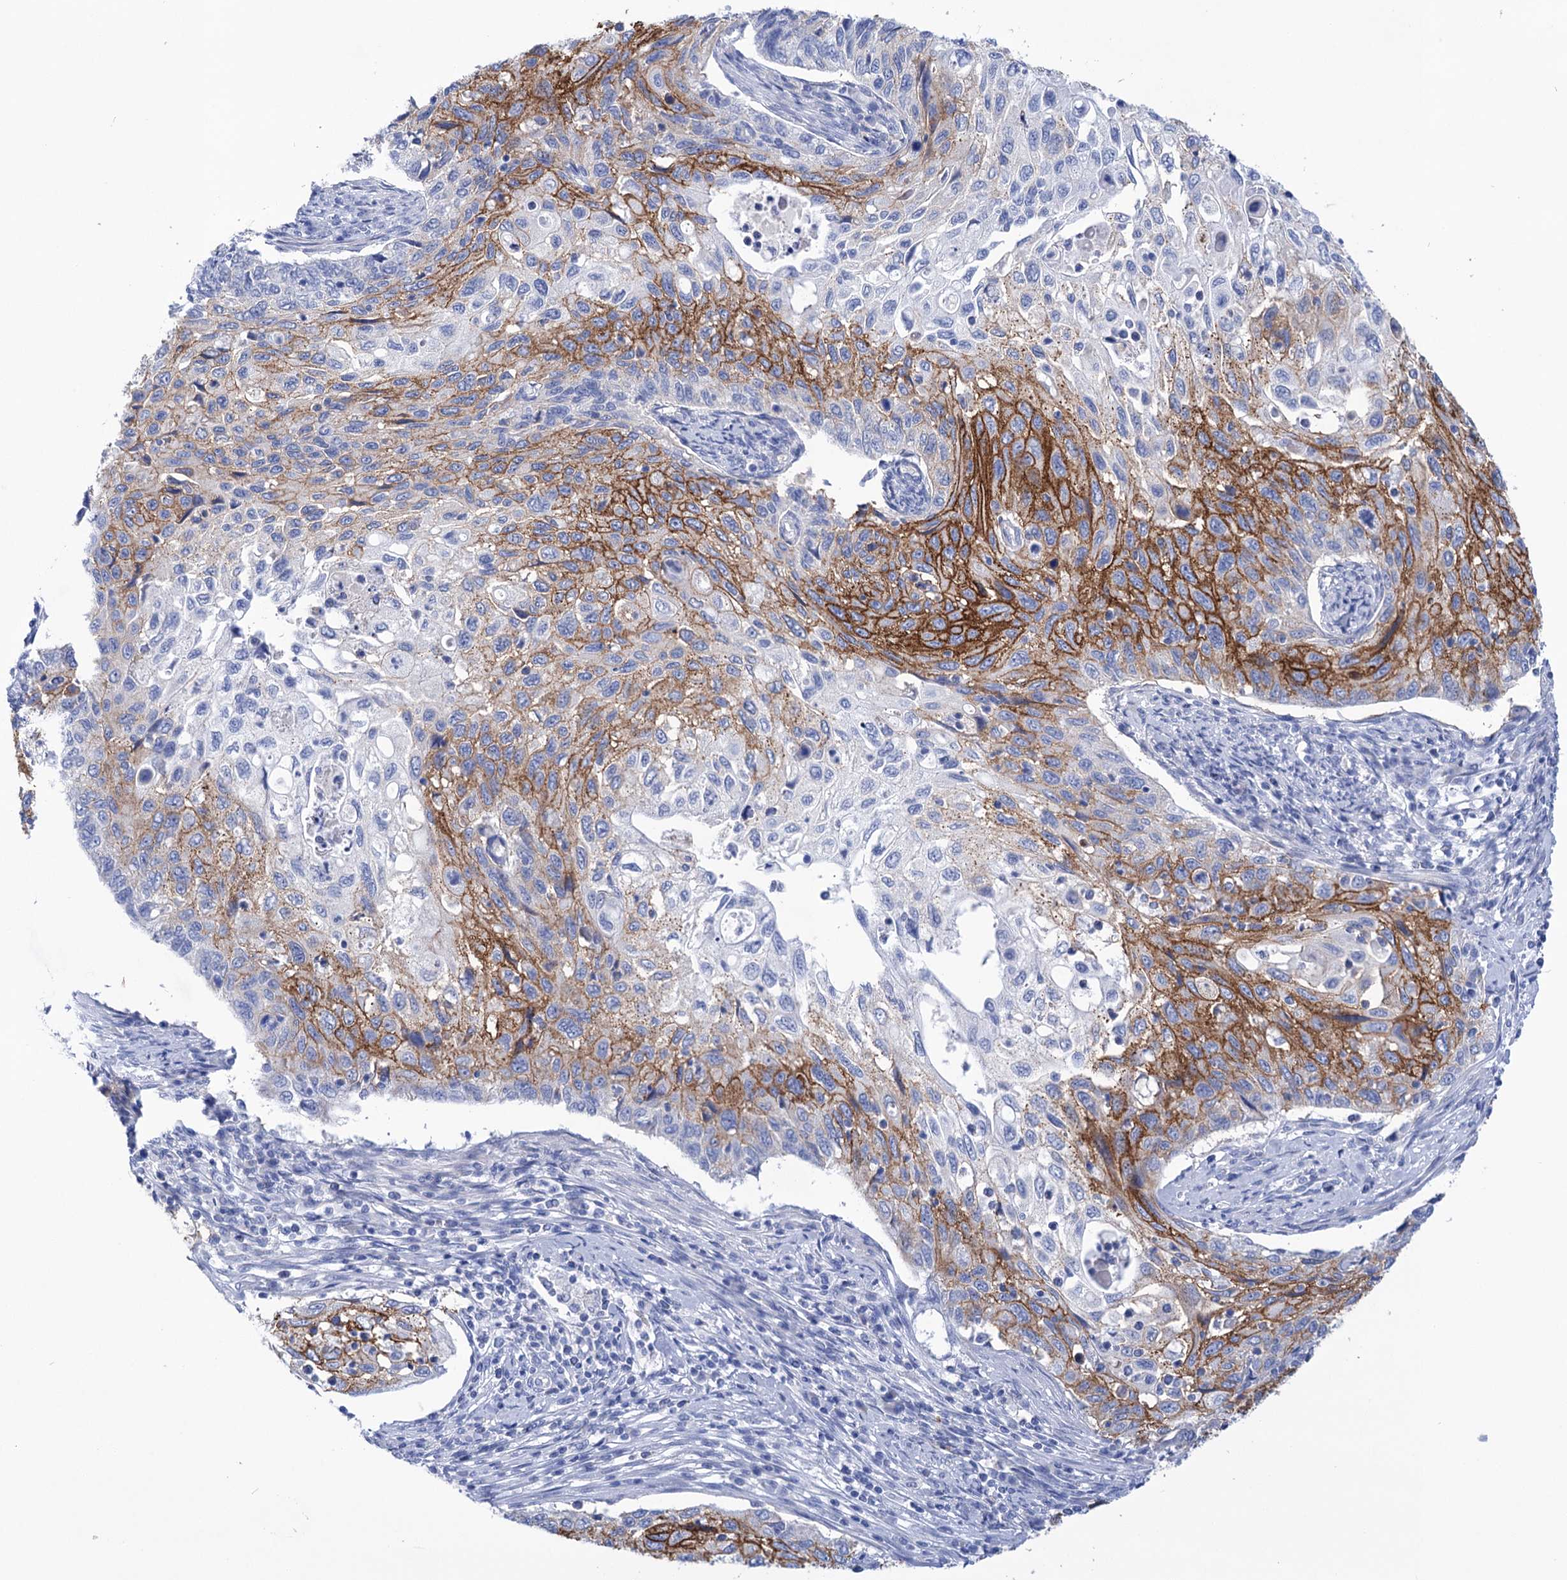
{"staining": {"intensity": "strong", "quantity": "25%-75%", "location": "cytoplasmic/membranous"}, "tissue": "cervical cancer", "cell_type": "Tumor cells", "image_type": "cancer", "snomed": [{"axis": "morphology", "description": "Squamous cell carcinoma, NOS"}, {"axis": "topography", "description": "Cervix"}], "caption": "Tumor cells reveal high levels of strong cytoplasmic/membranous expression in about 25%-75% of cells in cervical cancer.", "gene": "YARS2", "patient": {"sex": "female", "age": 70}}